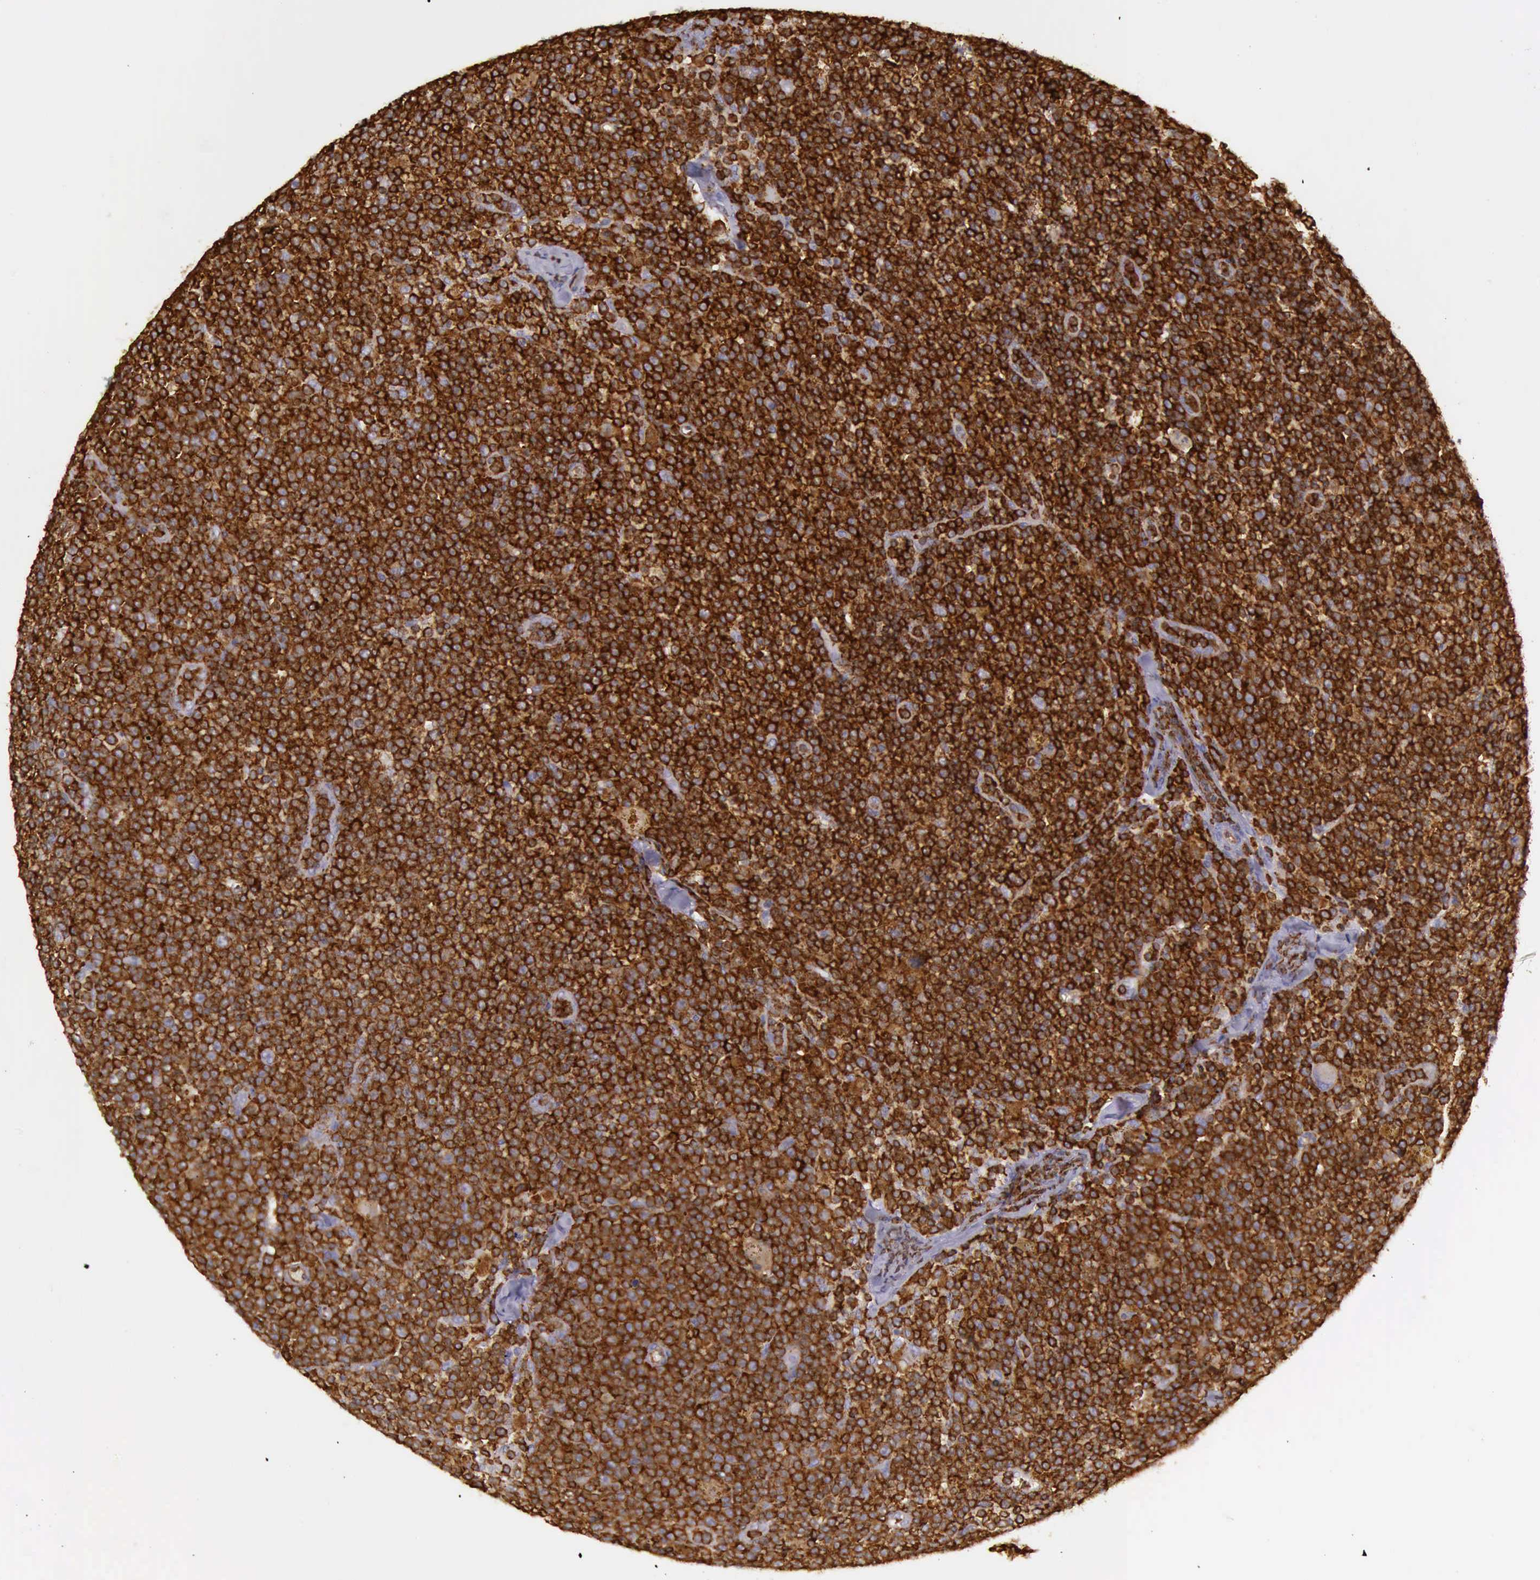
{"staining": {"intensity": "strong", "quantity": ">75%", "location": "cytoplasmic/membranous"}, "tissue": "lymphoma", "cell_type": "Tumor cells", "image_type": "cancer", "snomed": [{"axis": "morphology", "description": "Malignant lymphoma, non-Hodgkin's type, Low grade"}, {"axis": "topography", "description": "Lymph node"}], "caption": "There is high levels of strong cytoplasmic/membranous positivity in tumor cells of lymphoma, as demonstrated by immunohistochemical staining (brown color).", "gene": "ARHGAP4", "patient": {"sex": "male", "age": 50}}